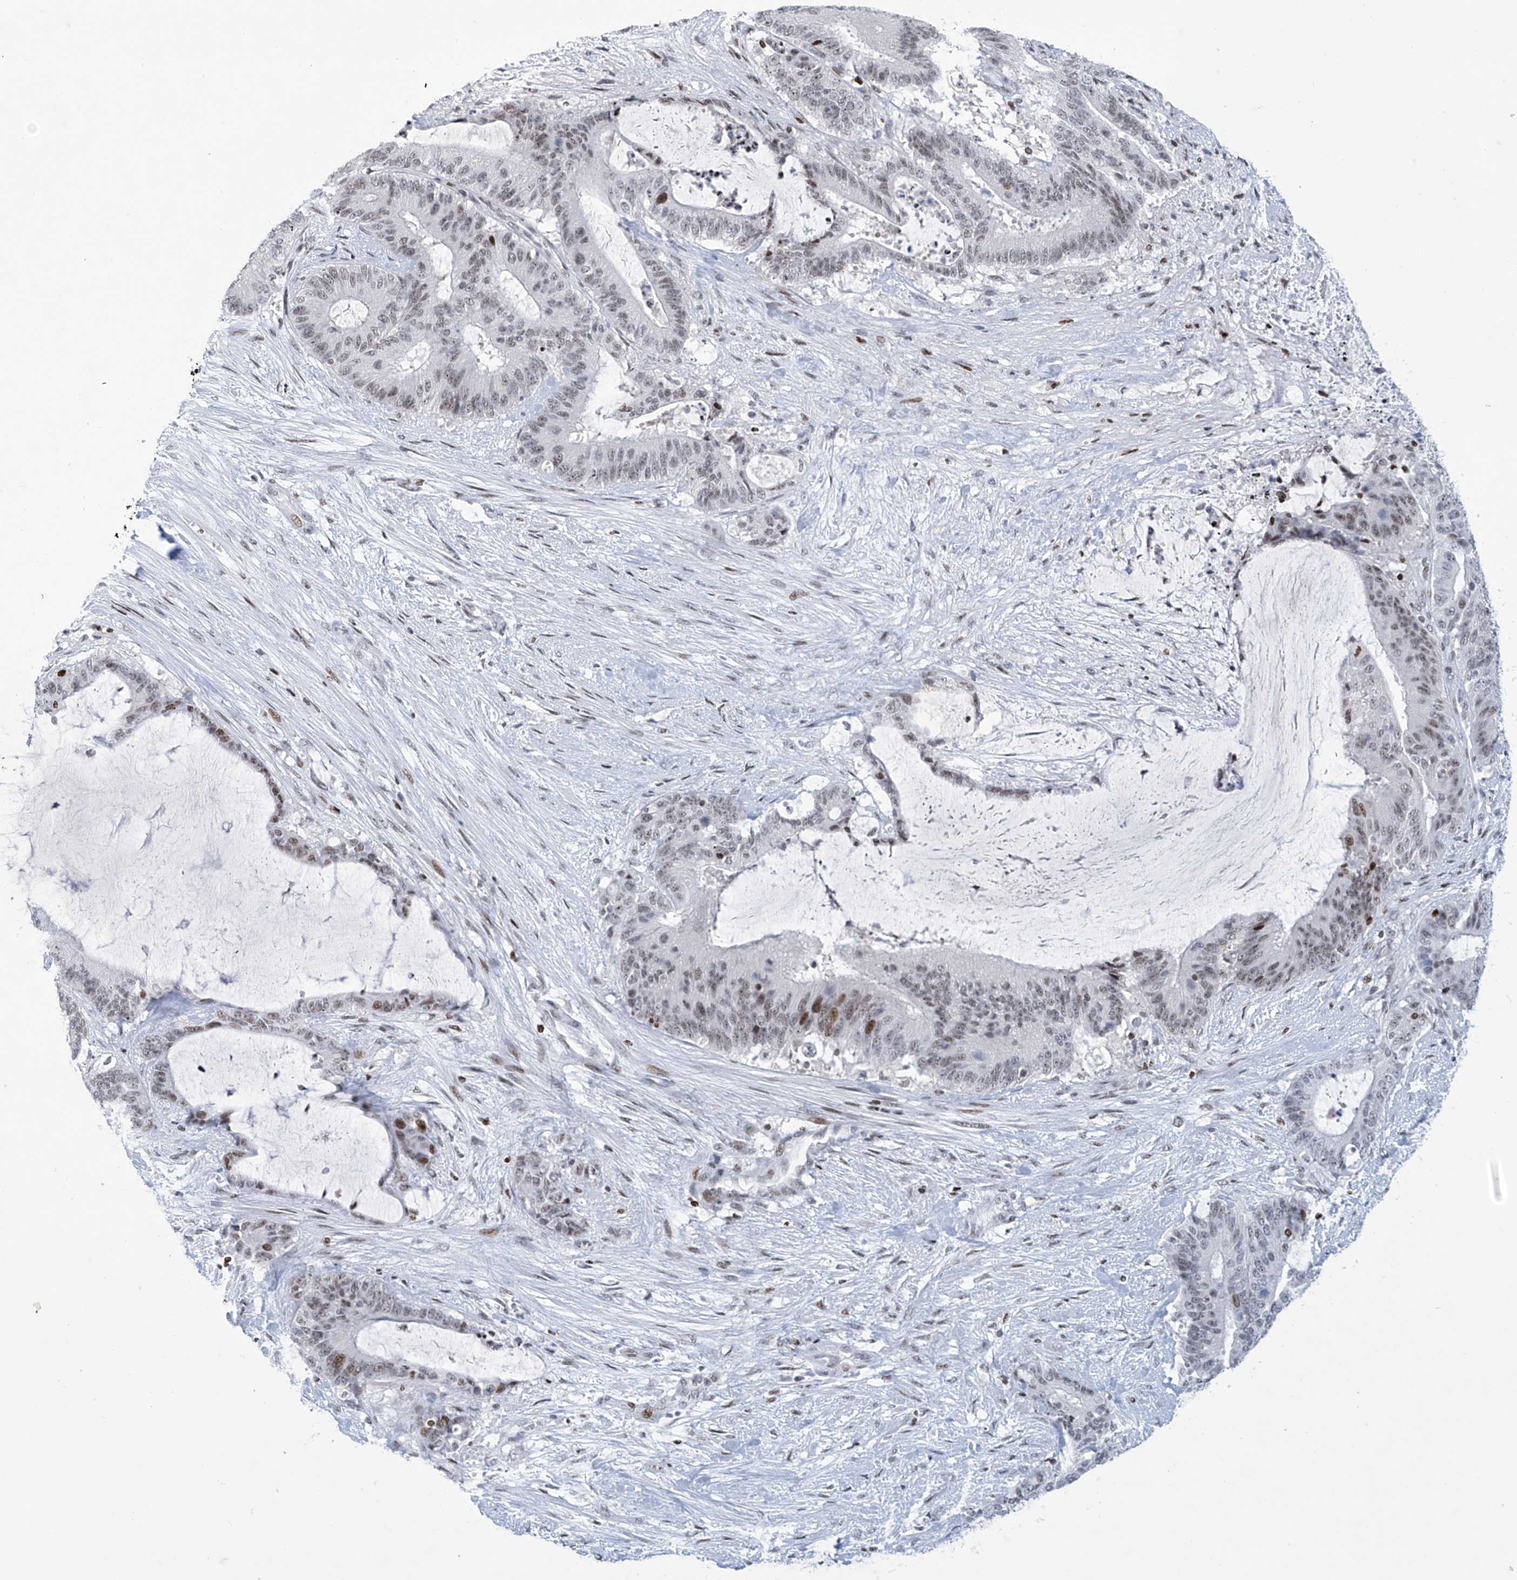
{"staining": {"intensity": "moderate", "quantity": "<25%", "location": "nuclear"}, "tissue": "liver cancer", "cell_type": "Tumor cells", "image_type": "cancer", "snomed": [{"axis": "morphology", "description": "Normal tissue, NOS"}, {"axis": "morphology", "description": "Cholangiocarcinoma"}, {"axis": "topography", "description": "Liver"}, {"axis": "topography", "description": "Peripheral nerve tissue"}], "caption": "Liver cancer (cholangiocarcinoma) stained with a protein marker shows moderate staining in tumor cells.", "gene": "RFX7", "patient": {"sex": "female", "age": 73}}